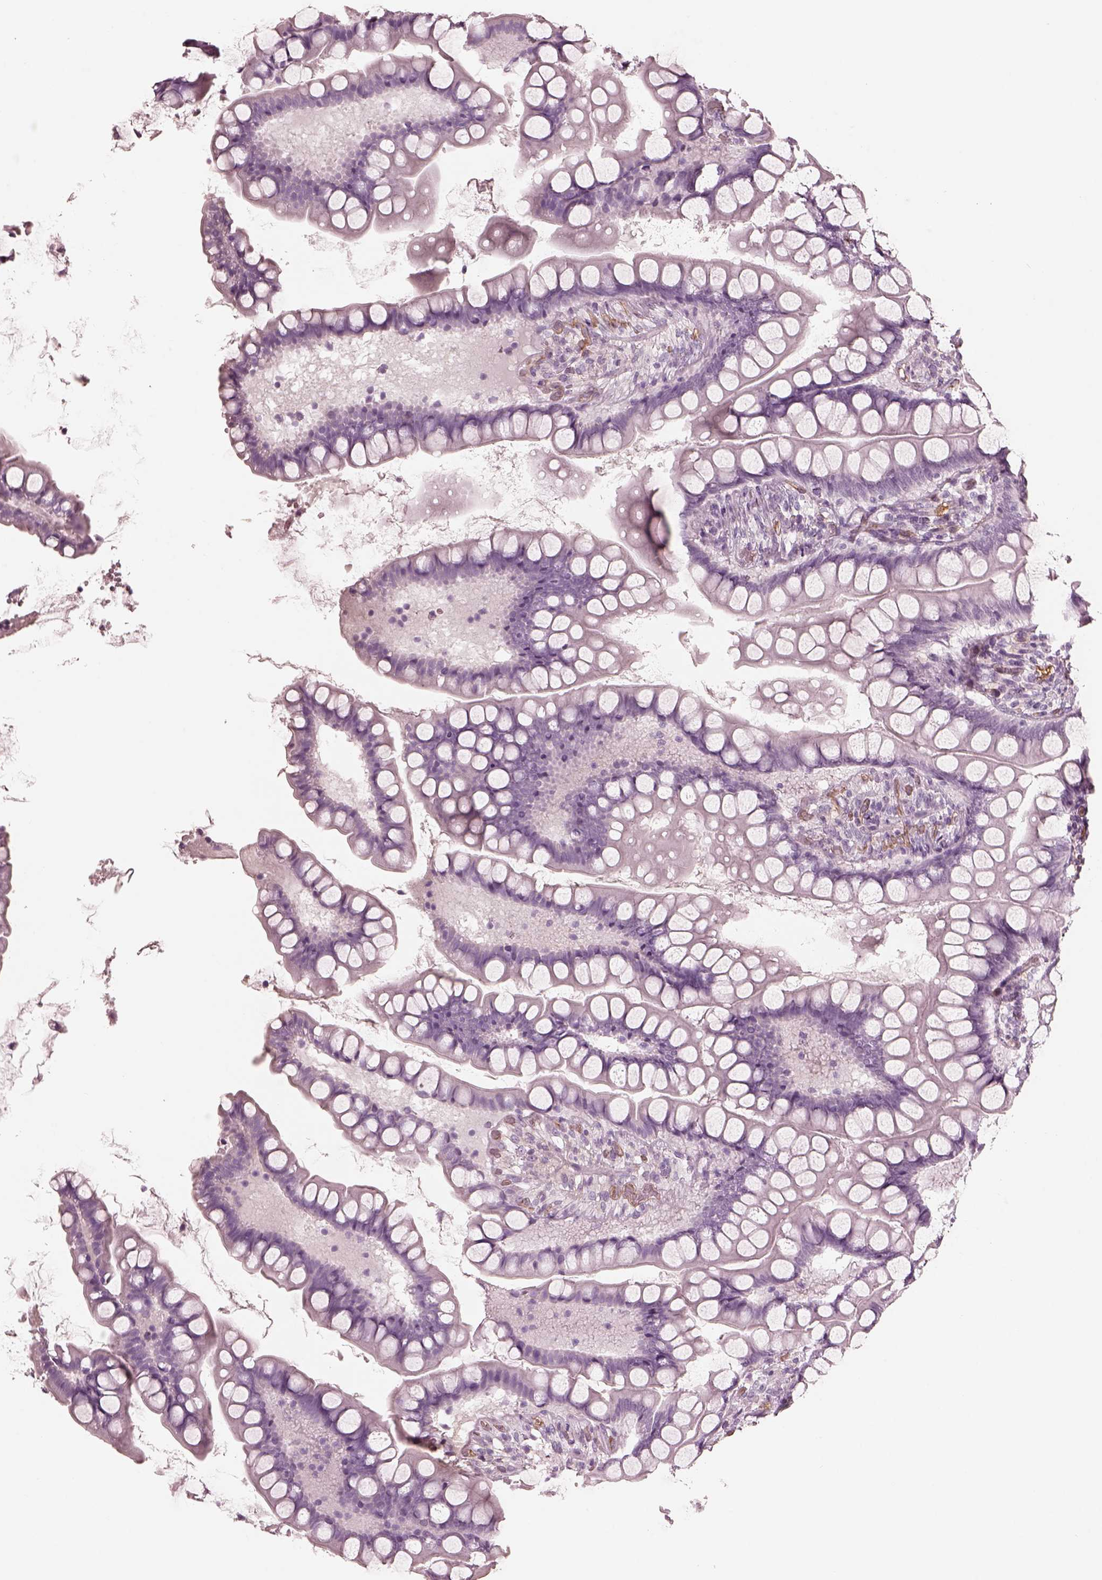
{"staining": {"intensity": "negative", "quantity": "none", "location": "none"}, "tissue": "small intestine", "cell_type": "Glandular cells", "image_type": "normal", "snomed": [{"axis": "morphology", "description": "Normal tissue, NOS"}, {"axis": "topography", "description": "Small intestine"}], "caption": "IHC photomicrograph of benign small intestine: small intestine stained with DAB (3,3'-diaminobenzidine) displays no significant protein positivity in glandular cells.", "gene": "EIF4E1B", "patient": {"sex": "male", "age": 70}}